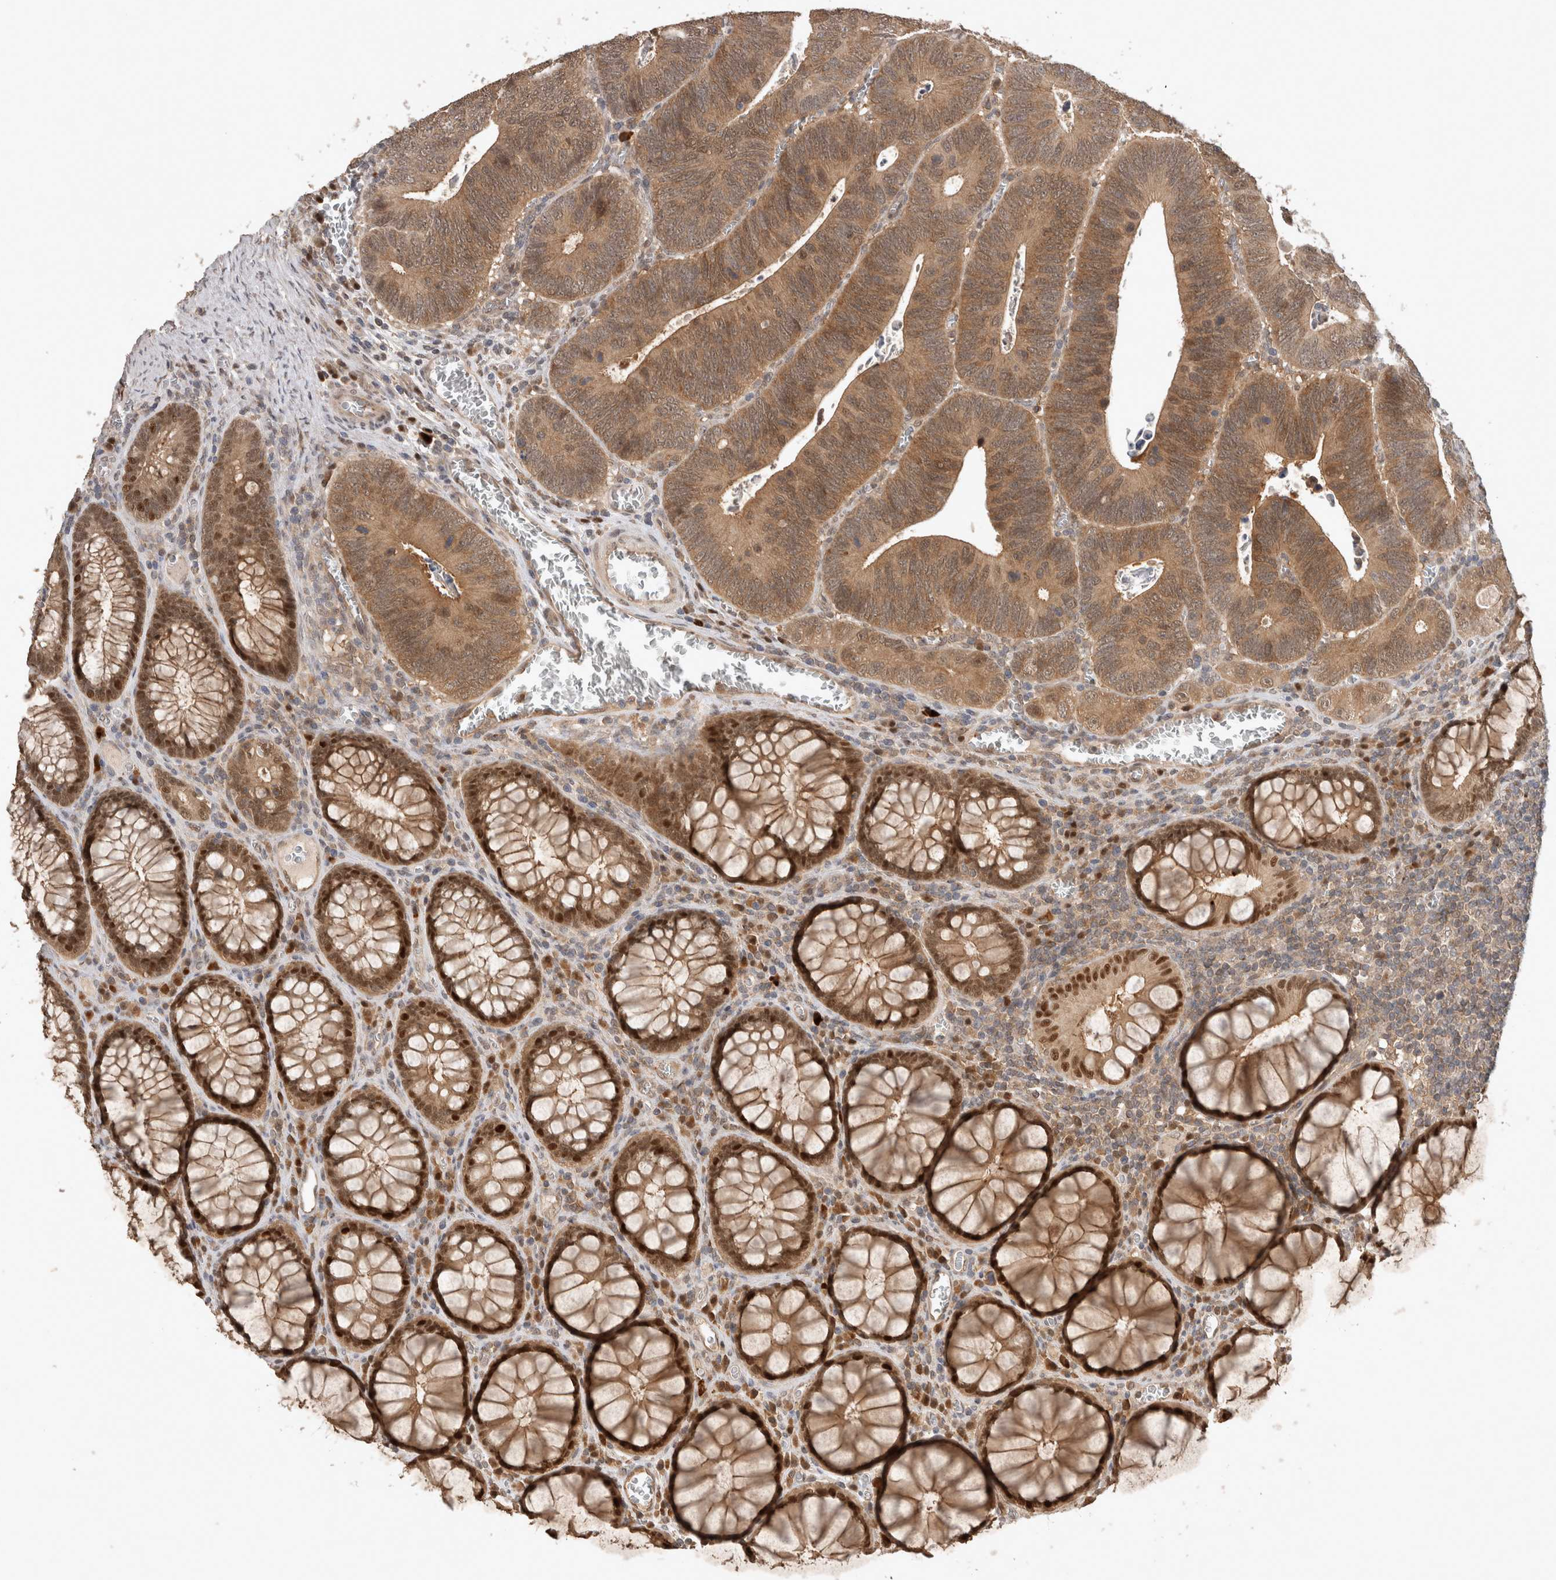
{"staining": {"intensity": "moderate", "quantity": ">75%", "location": "cytoplasmic/membranous"}, "tissue": "colorectal cancer", "cell_type": "Tumor cells", "image_type": "cancer", "snomed": [{"axis": "morphology", "description": "Inflammation, NOS"}, {"axis": "morphology", "description": "Adenocarcinoma, NOS"}, {"axis": "topography", "description": "Colon"}], "caption": "Immunohistochemical staining of colorectal adenocarcinoma displays medium levels of moderate cytoplasmic/membranous protein expression in about >75% of tumor cells.", "gene": "OTUD7B", "patient": {"sex": "male", "age": 72}}